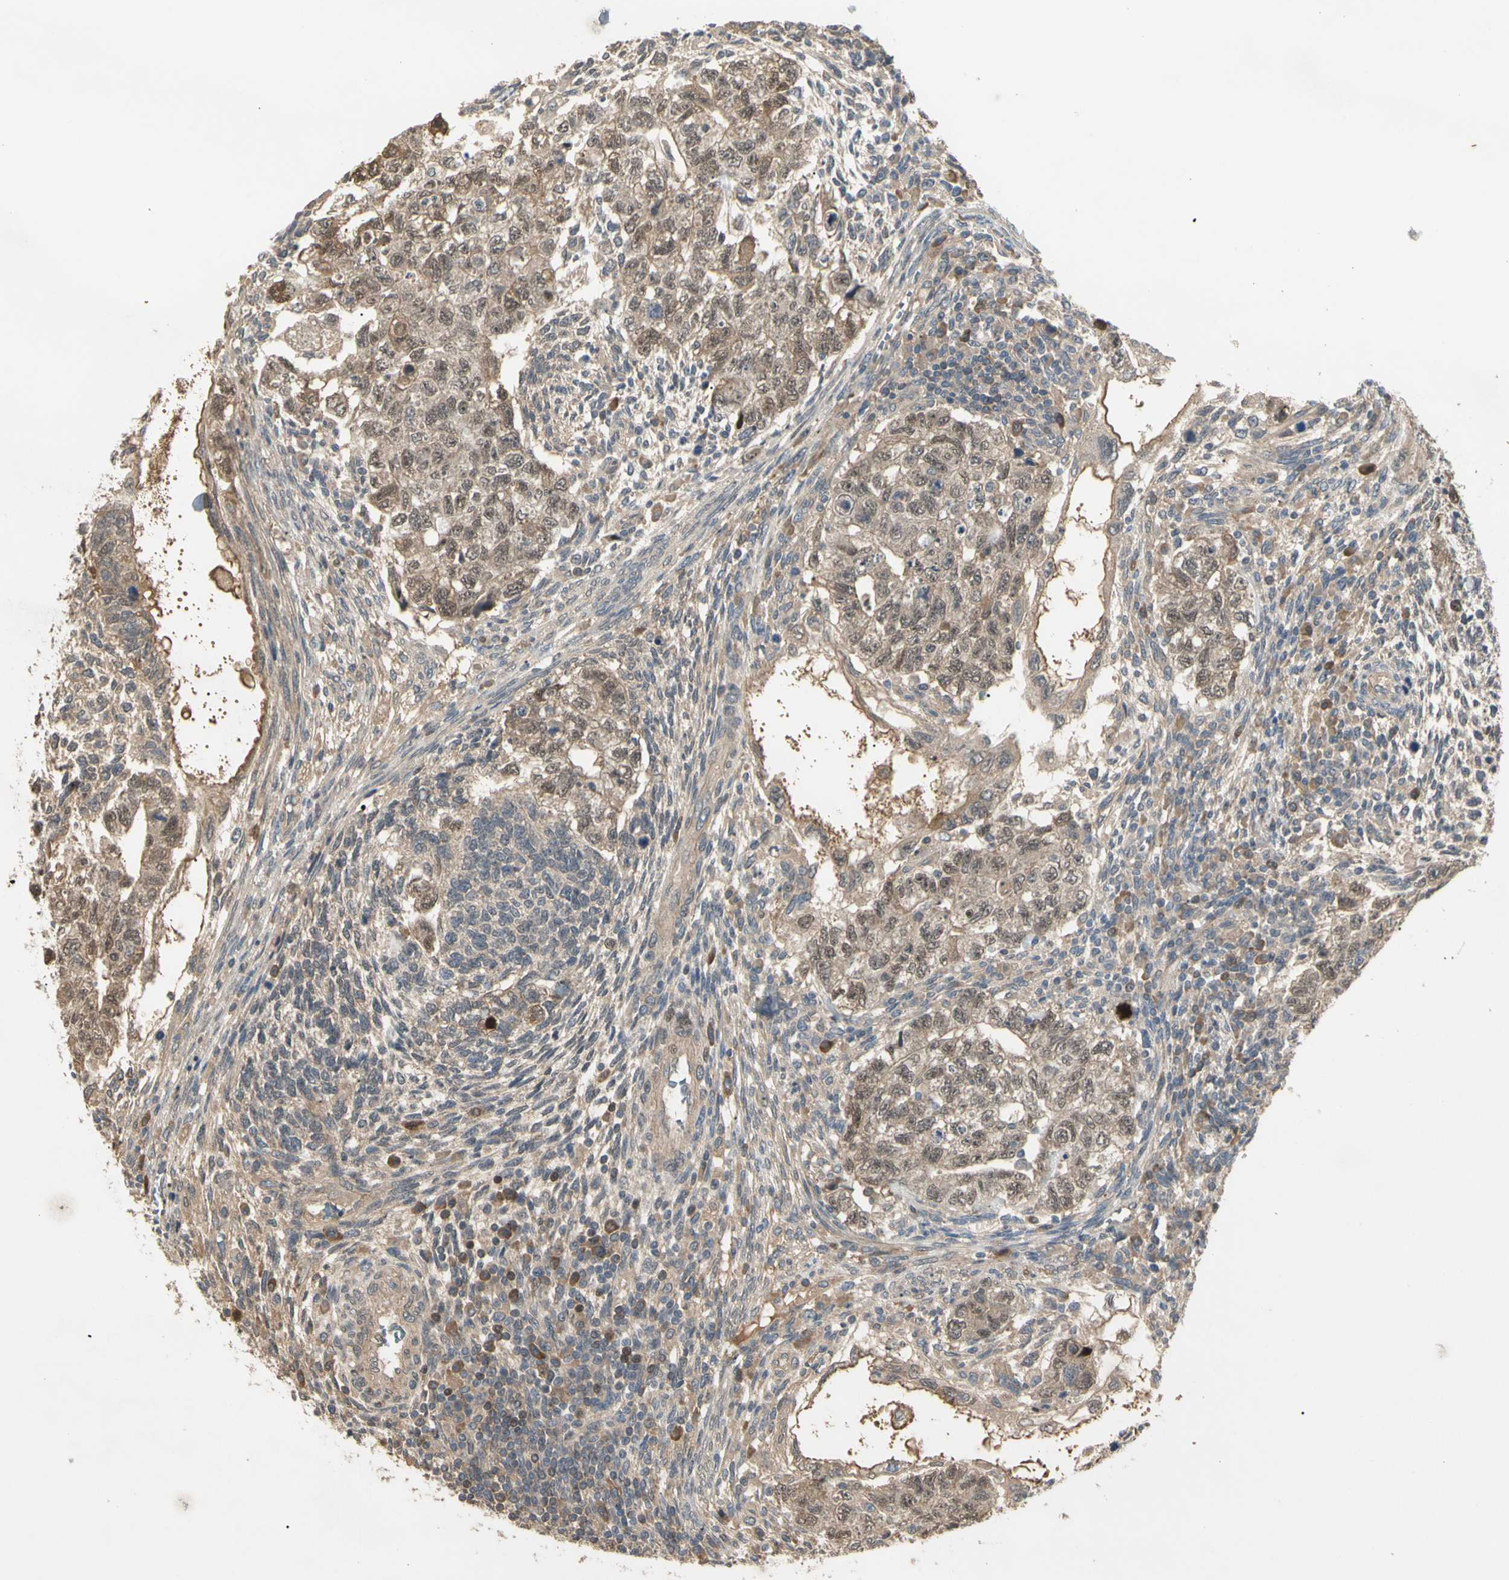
{"staining": {"intensity": "weak", "quantity": ">75%", "location": "cytoplasmic/membranous,nuclear"}, "tissue": "testis cancer", "cell_type": "Tumor cells", "image_type": "cancer", "snomed": [{"axis": "morphology", "description": "Normal tissue, NOS"}, {"axis": "morphology", "description": "Carcinoma, Embryonal, NOS"}, {"axis": "topography", "description": "Testis"}], "caption": "Embryonal carcinoma (testis) was stained to show a protein in brown. There is low levels of weak cytoplasmic/membranous and nuclear staining in about >75% of tumor cells. (IHC, brightfield microscopy, high magnification).", "gene": "ATG4C", "patient": {"sex": "male", "age": 36}}